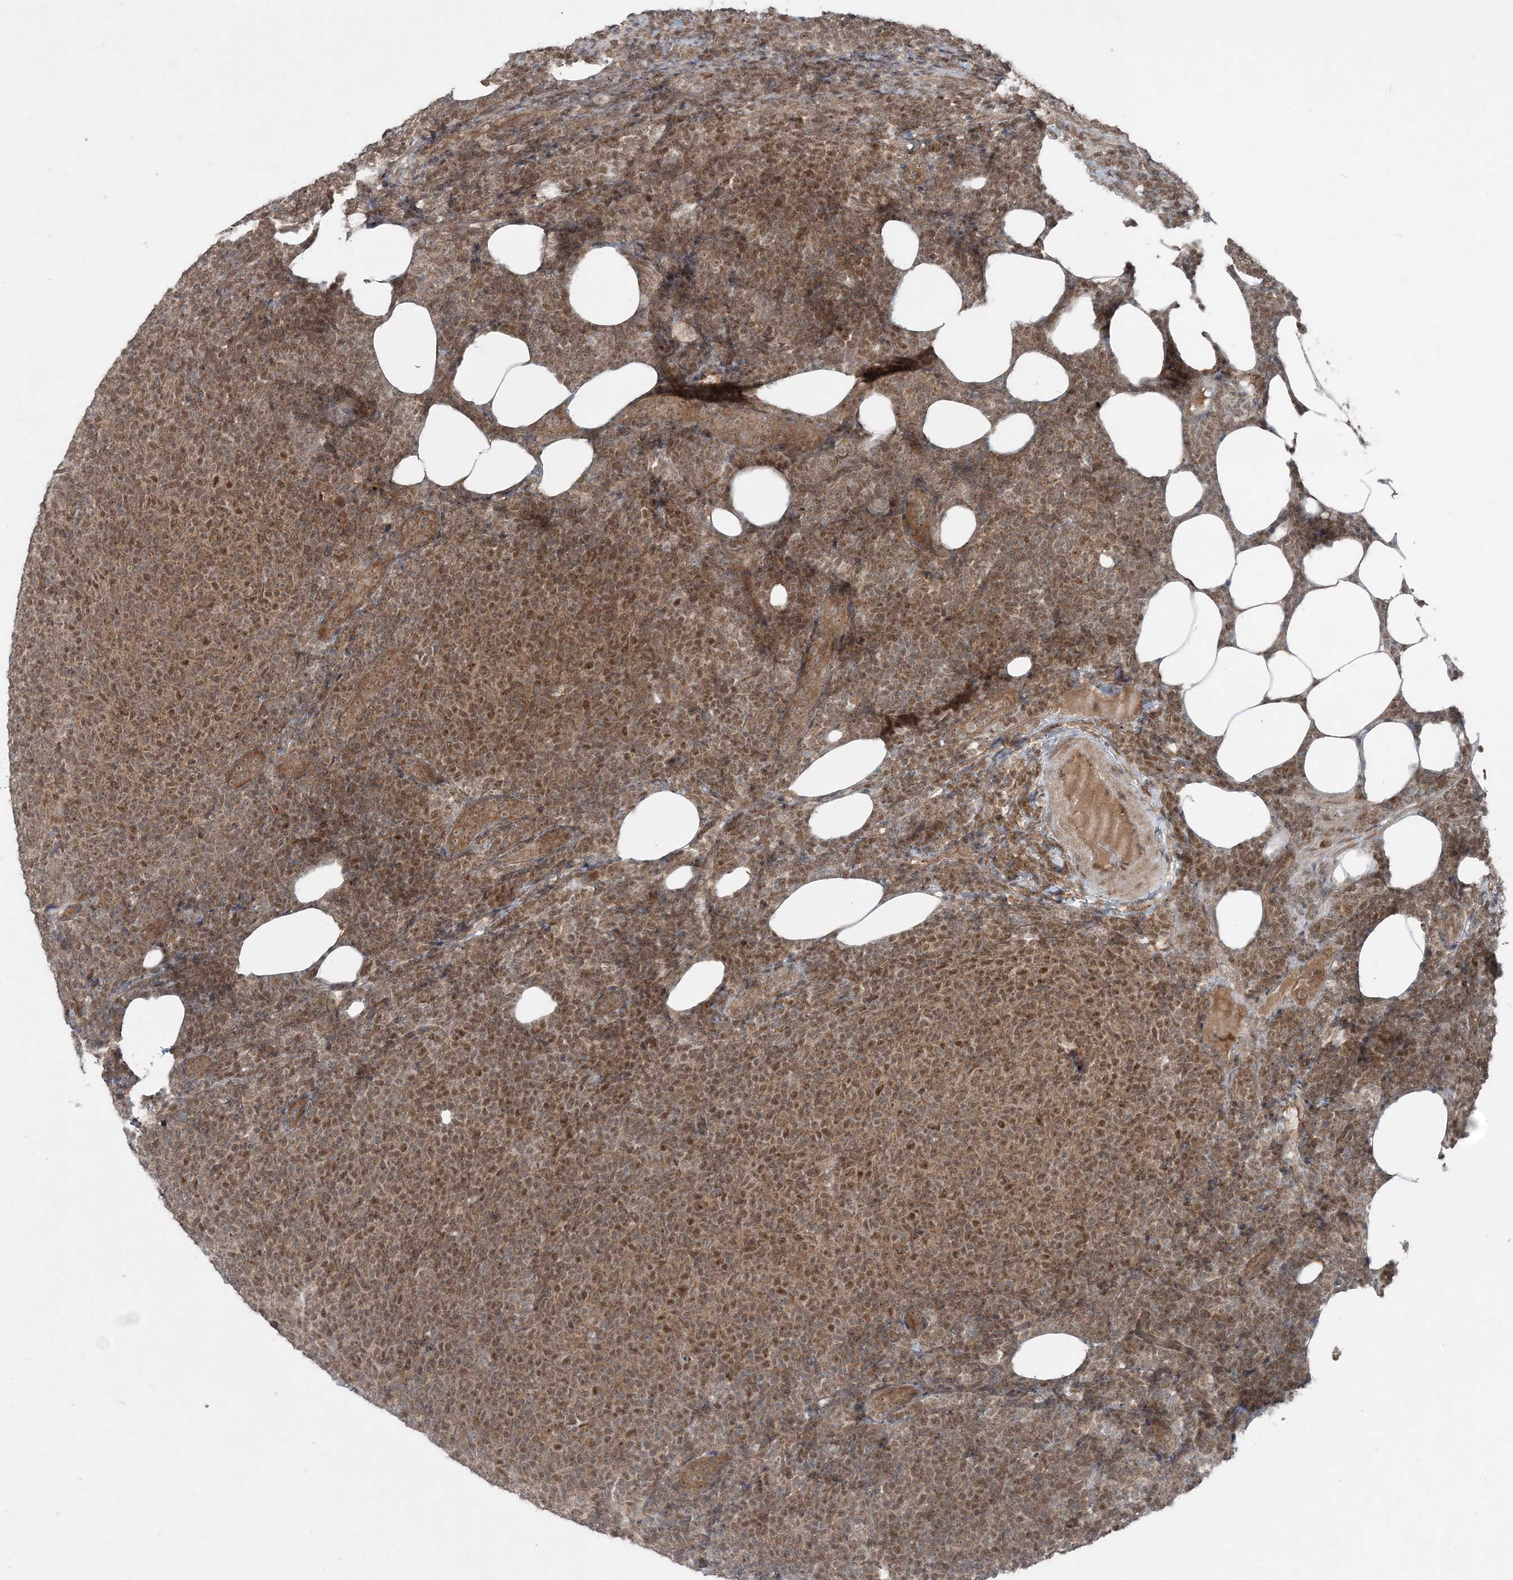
{"staining": {"intensity": "moderate", "quantity": ">75%", "location": "cytoplasmic/membranous,nuclear"}, "tissue": "lymphoma", "cell_type": "Tumor cells", "image_type": "cancer", "snomed": [{"axis": "morphology", "description": "Malignant lymphoma, non-Hodgkin's type, Low grade"}, {"axis": "topography", "description": "Lymph node"}], "caption": "Protein expression analysis of malignant lymphoma, non-Hodgkin's type (low-grade) demonstrates moderate cytoplasmic/membranous and nuclear expression in approximately >75% of tumor cells. (DAB = brown stain, brightfield microscopy at high magnification).", "gene": "FBXL17", "patient": {"sex": "male", "age": 66}}